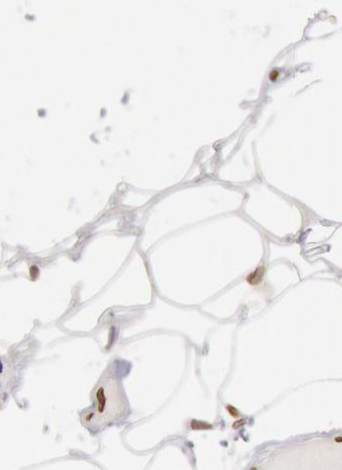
{"staining": {"intensity": "moderate", "quantity": ">75%", "location": "cytoplasmic/membranous,nuclear"}, "tissue": "adipose tissue", "cell_type": "Adipocytes", "image_type": "normal", "snomed": [{"axis": "morphology", "description": "Normal tissue, NOS"}, {"axis": "morphology", "description": "Fibrosis, NOS"}, {"axis": "topography", "description": "Breast"}], "caption": "Protein expression analysis of unremarkable adipose tissue shows moderate cytoplasmic/membranous,nuclear staining in approximately >75% of adipocytes.", "gene": "SUN2", "patient": {"sex": "female", "age": 24}}